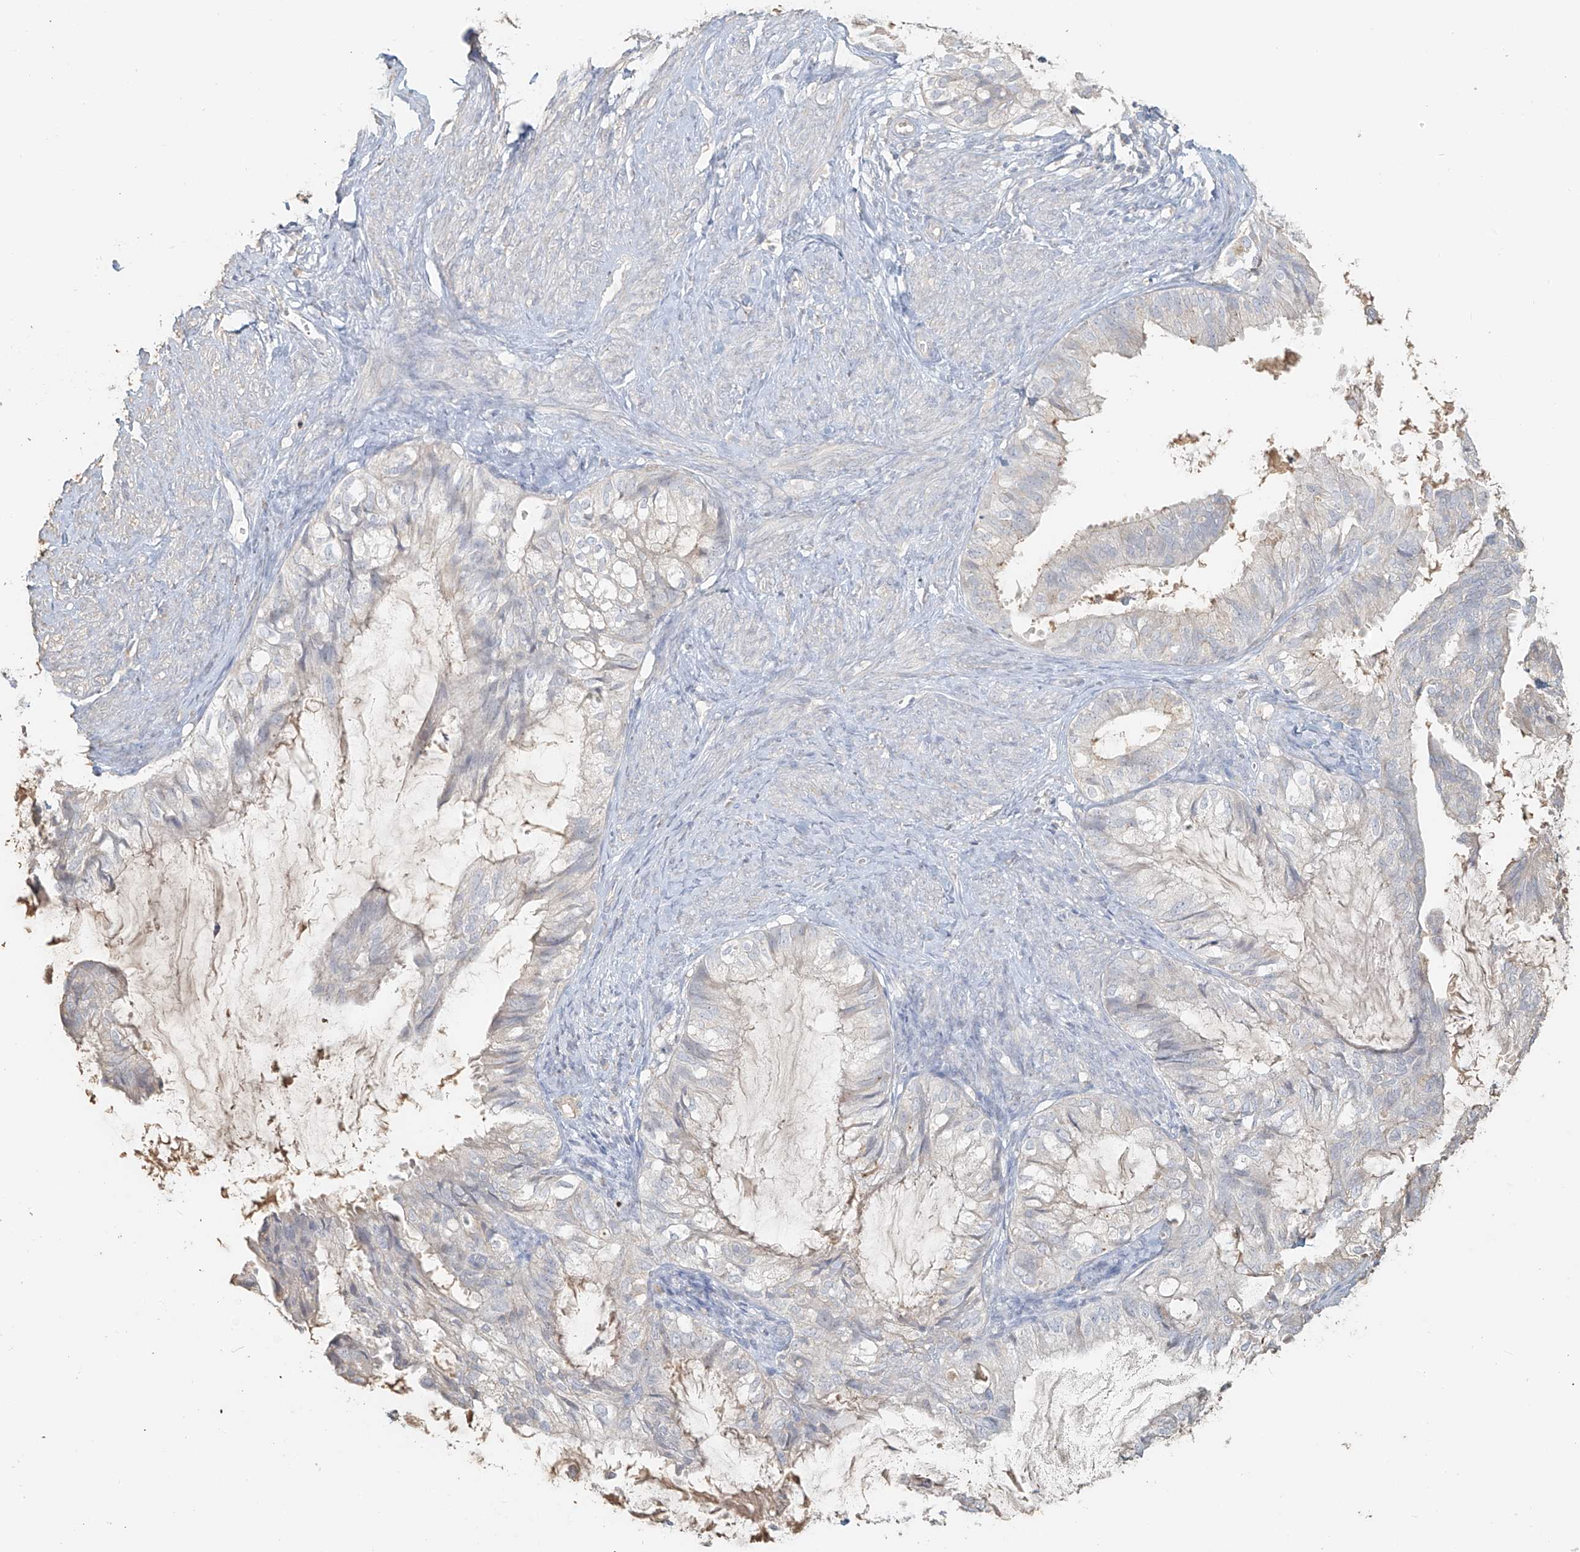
{"staining": {"intensity": "negative", "quantity": "none", "location": "none"}, "tissue": "cervical cancer", "cell_type": "Tumor cells", "image_type": "cancer", "snomed": [{"axis": "morphology", "description": "Normal tissue, NOS"}, {"axis": "morphology", "description": "Adenocarcinoma, NOS"}, {"axis": "topography", "description": "Cervix"}, {"axis": "topography", "description": "Endometrium"}], "caption": "Immunohistochemistry (IHC) of cervical adenocarcinoma exhibits no expression in tumor cells. (Stains: DAB (3,3'-diaminobenzidine) immunohistochemistry with hematoxylin counter stain, Microscopy: brightfield microscopy at high magnification).", "gene": "NPHS1", "patient": {"sex": "female", "age": 86}}